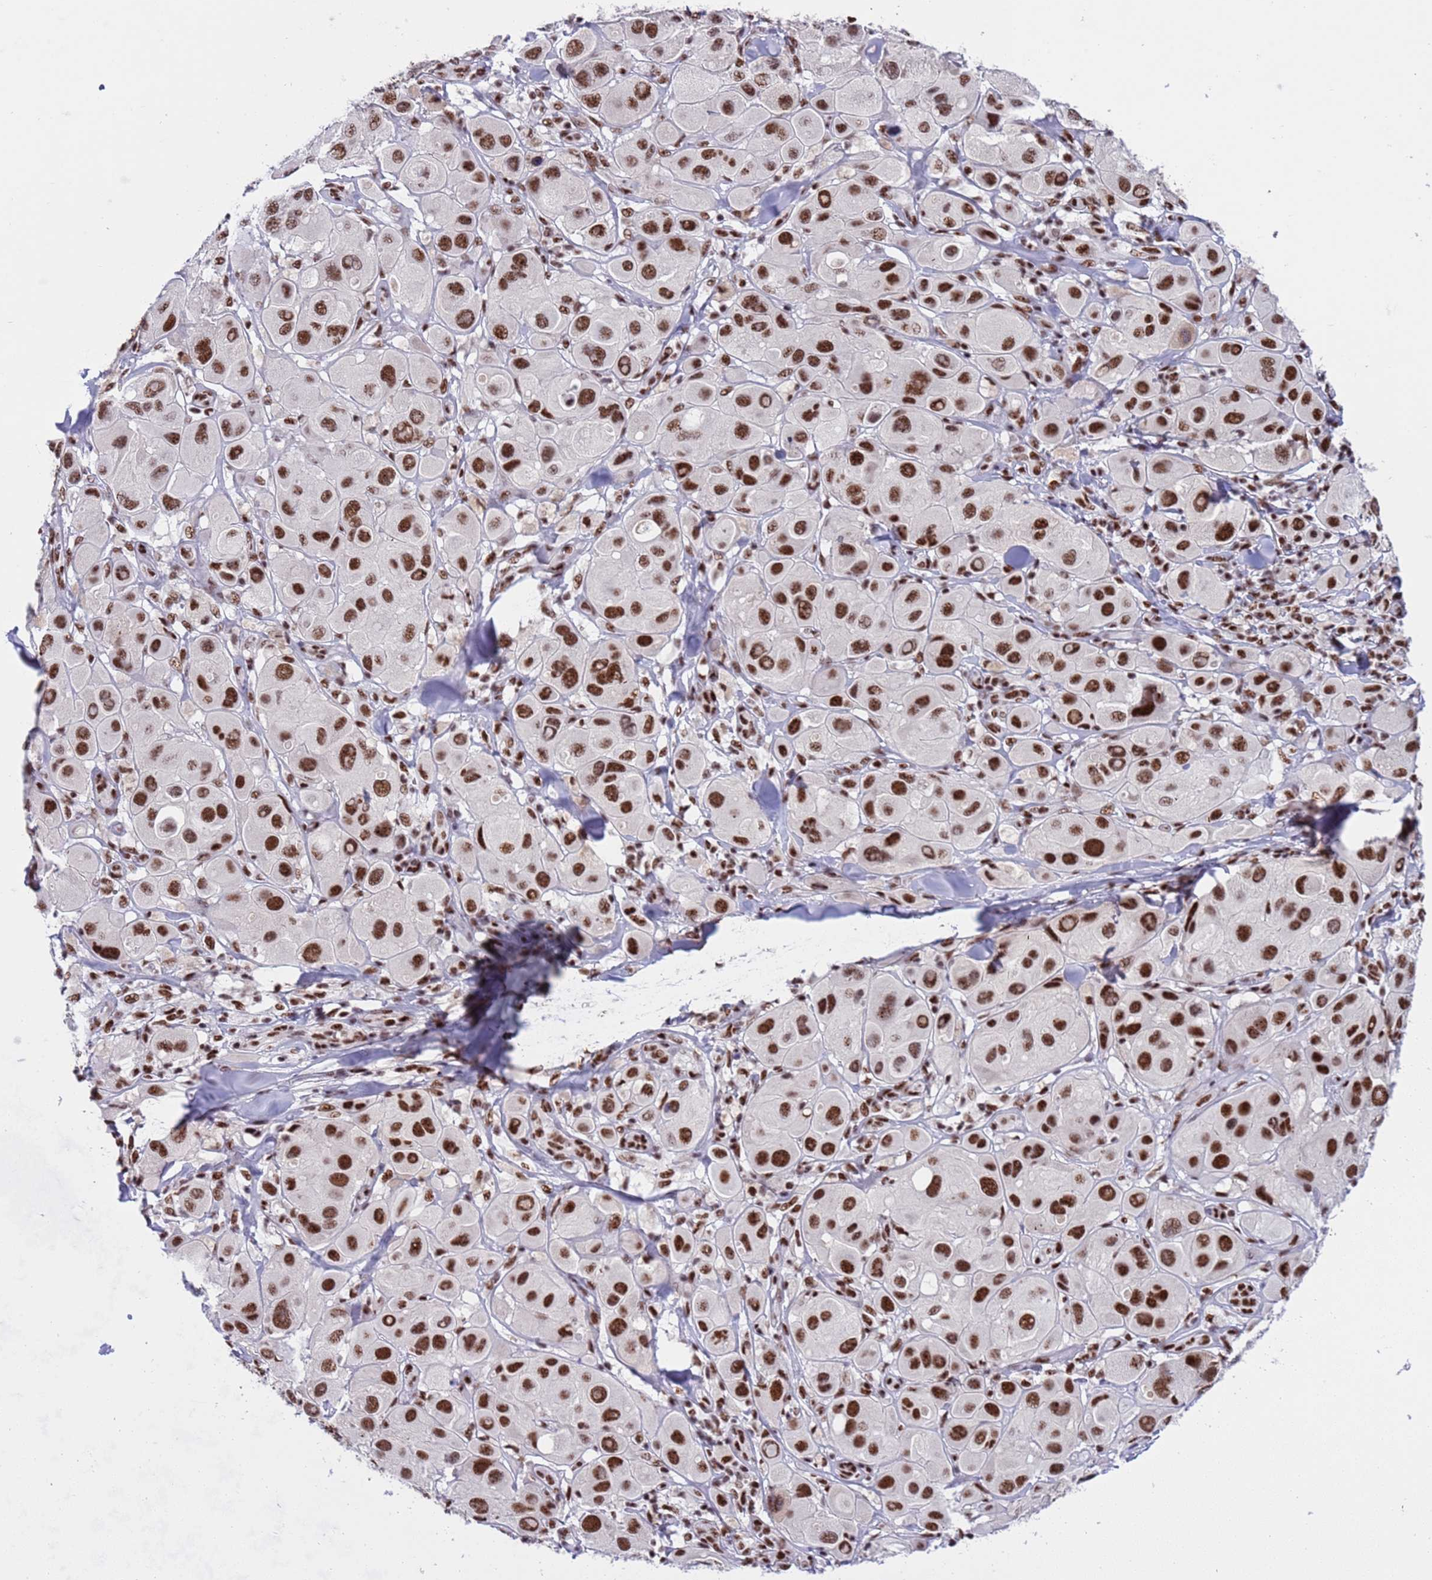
{"staining": {"intensity": "strong", "quantity": ">75%", "location": "nuclear"}, "tissue": "melanoma", "cell_type": "Tumor cells", "image_type": "cancer", "snomed": [{"axis": "morphology", "description": "Malignant melanoma, Metastatic site"}, {"axis": "topography", "description": "Skin"}], "caption": "A high amount of strong nuclear expression is appreciated in approximately >75% of tumor cells in malignant melanoma (metastatic site) tissue.", "gene": "THOC2", "patient": {"sex": "male", "age": 41}}